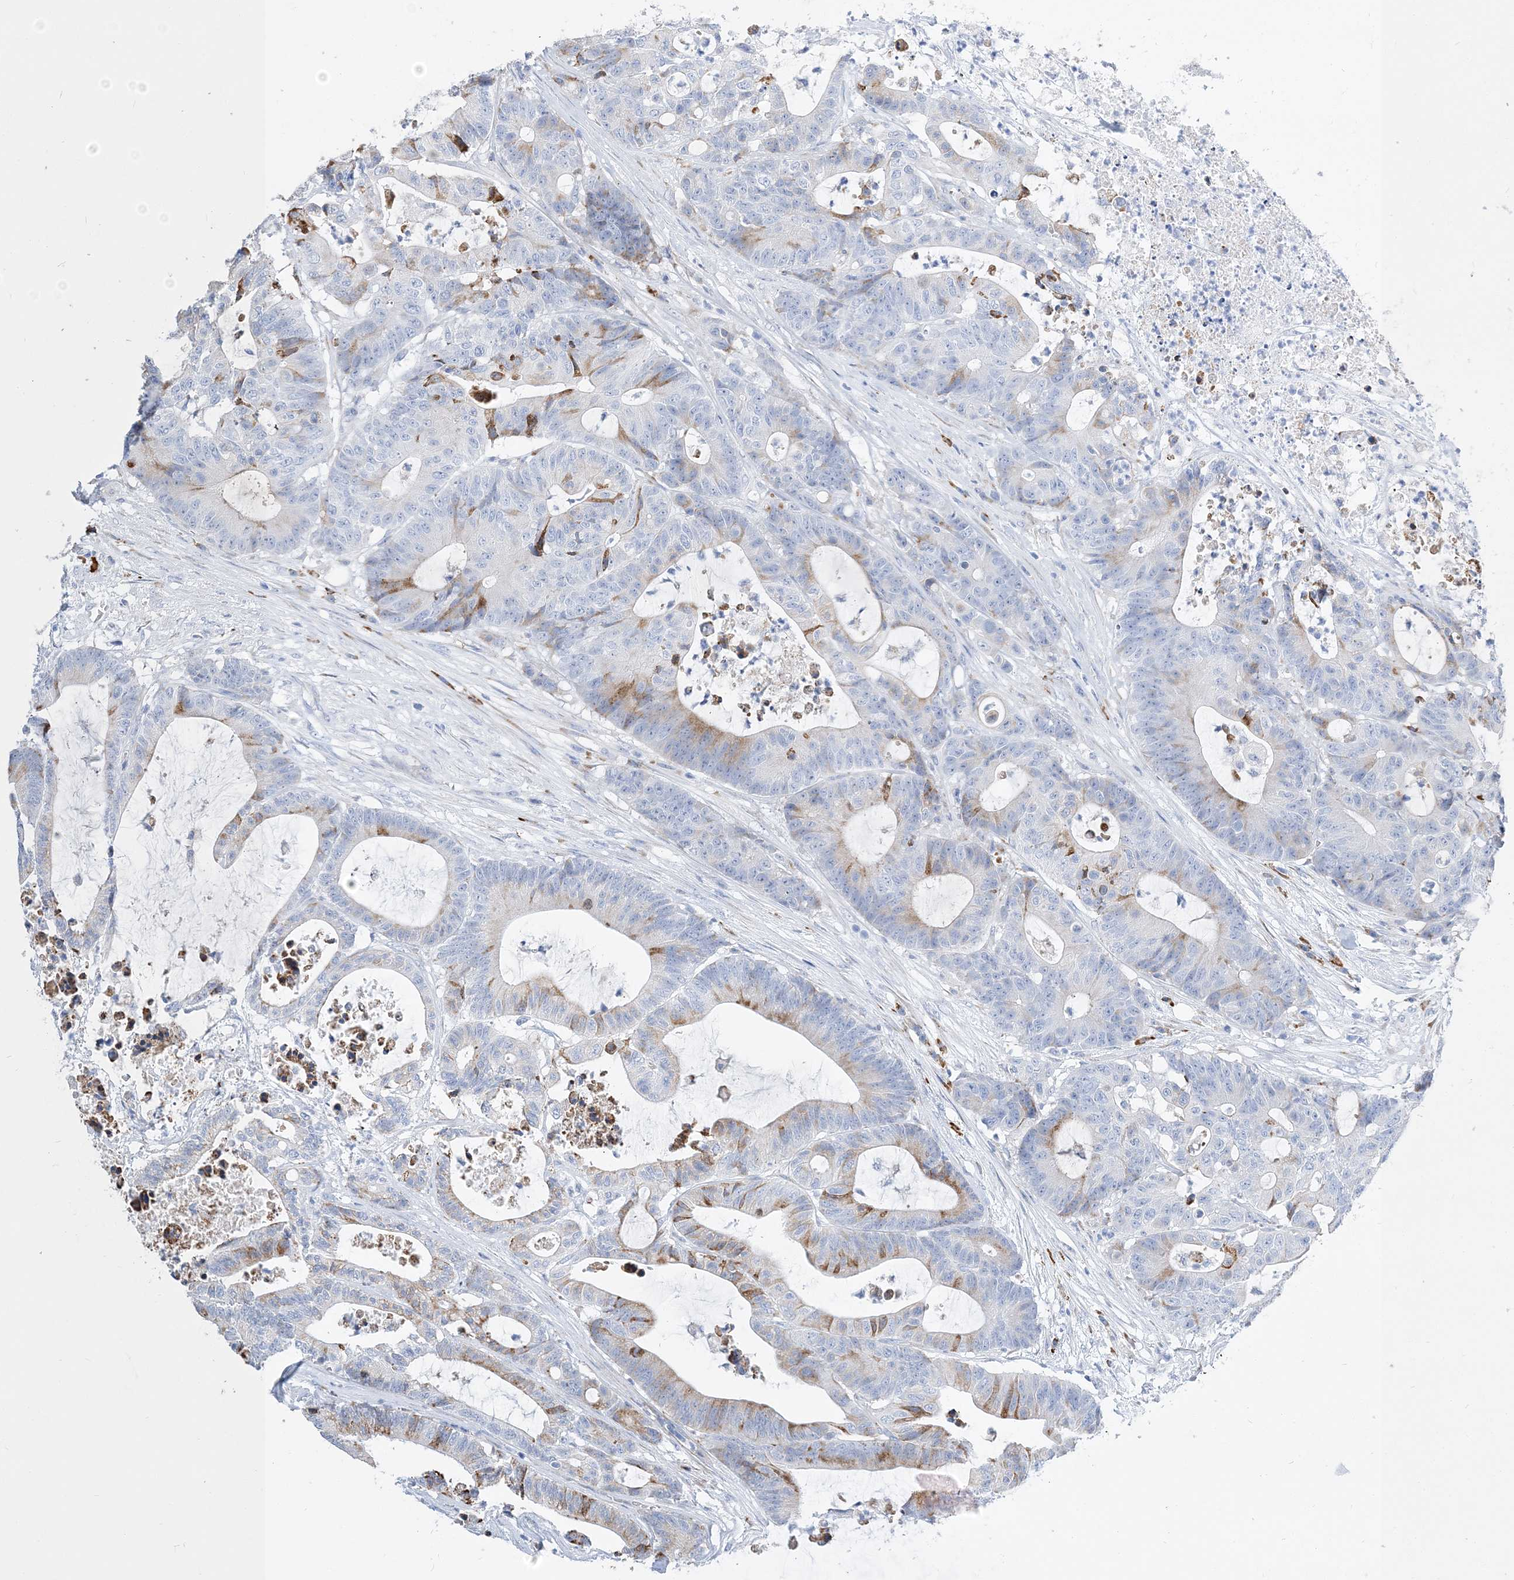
{"staining": {"intensity": "moderate", "quantity": "<25%", "location": "cytoplasmic/membranous"}, "tissue": "colorectal cancer", "cell_type": "Tumor cells", "image_type": "cancer", "snomed": [{"axis": "morphology", "description": "Adenocarcinoma, NOS"}, {"axis": "topography", "description": "Colon"}], "caption": "Colorectal adenocarcinoma tissue demonstrates moderate cytoplasmic/membranous staining in approximately <25% of tumor cells, visualized by immunohistochemistry.", "gene": "TSPYL6", "patient": {"sex": "female", "age": 84}}